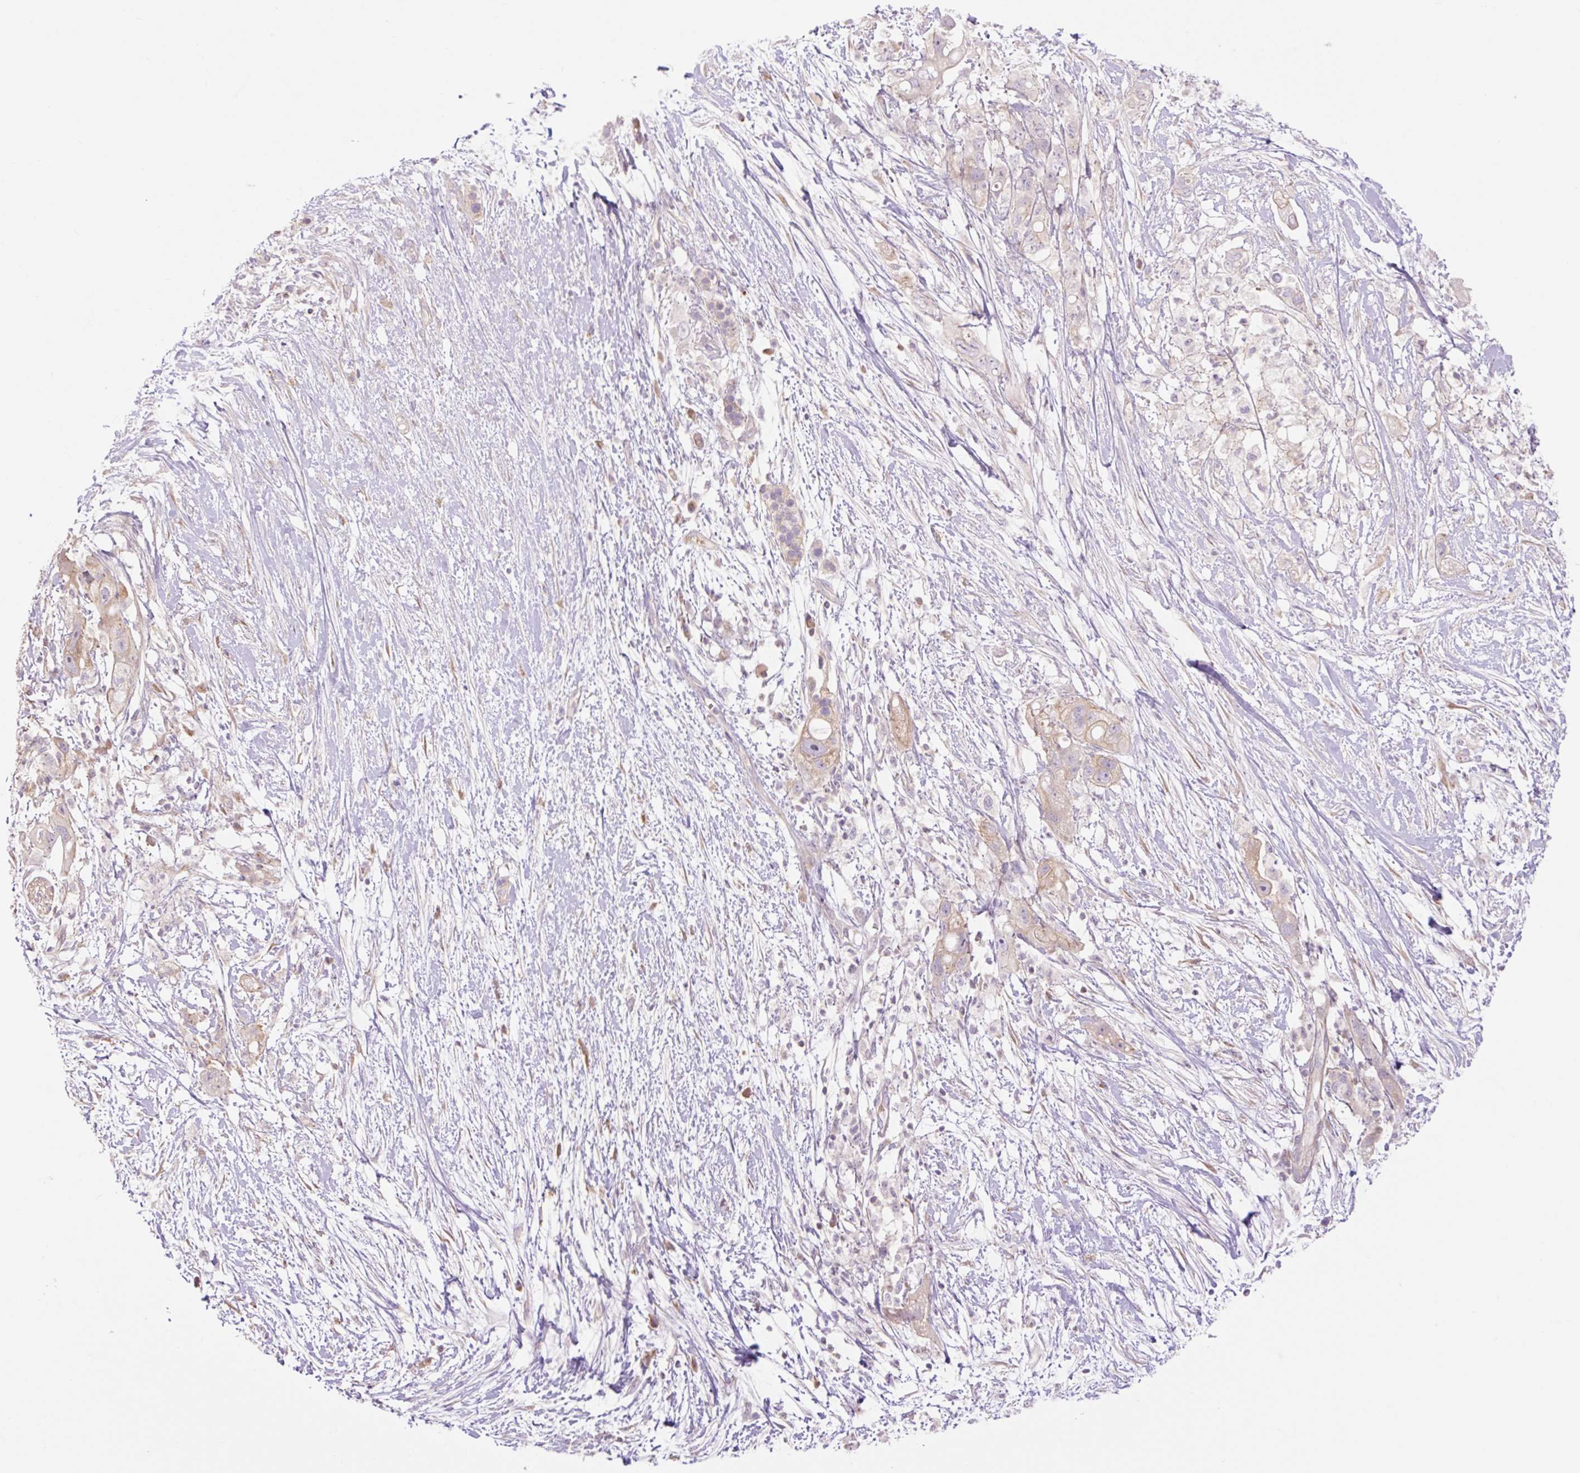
{"staining": {"intensity": "weak", "quantity": "<25%", "location": "cytoplasmic/membranous"}, "tissue": "pancreatic cancer", "cell_type": "Tumor cells", "image_type": "cancer", "snomed": [{"axis": "morphology", "description": "Adenocarcinoma, NOS"}, {"axis": "topography", "description": "Pancreas"}], "caption": "DAB immunohistochemical staining of human pancreatic adenocarcinoma reveals no significant positivity in tumor cells.", "gene": "GRID2", "patient": {"sex": "female", "age": 72}}